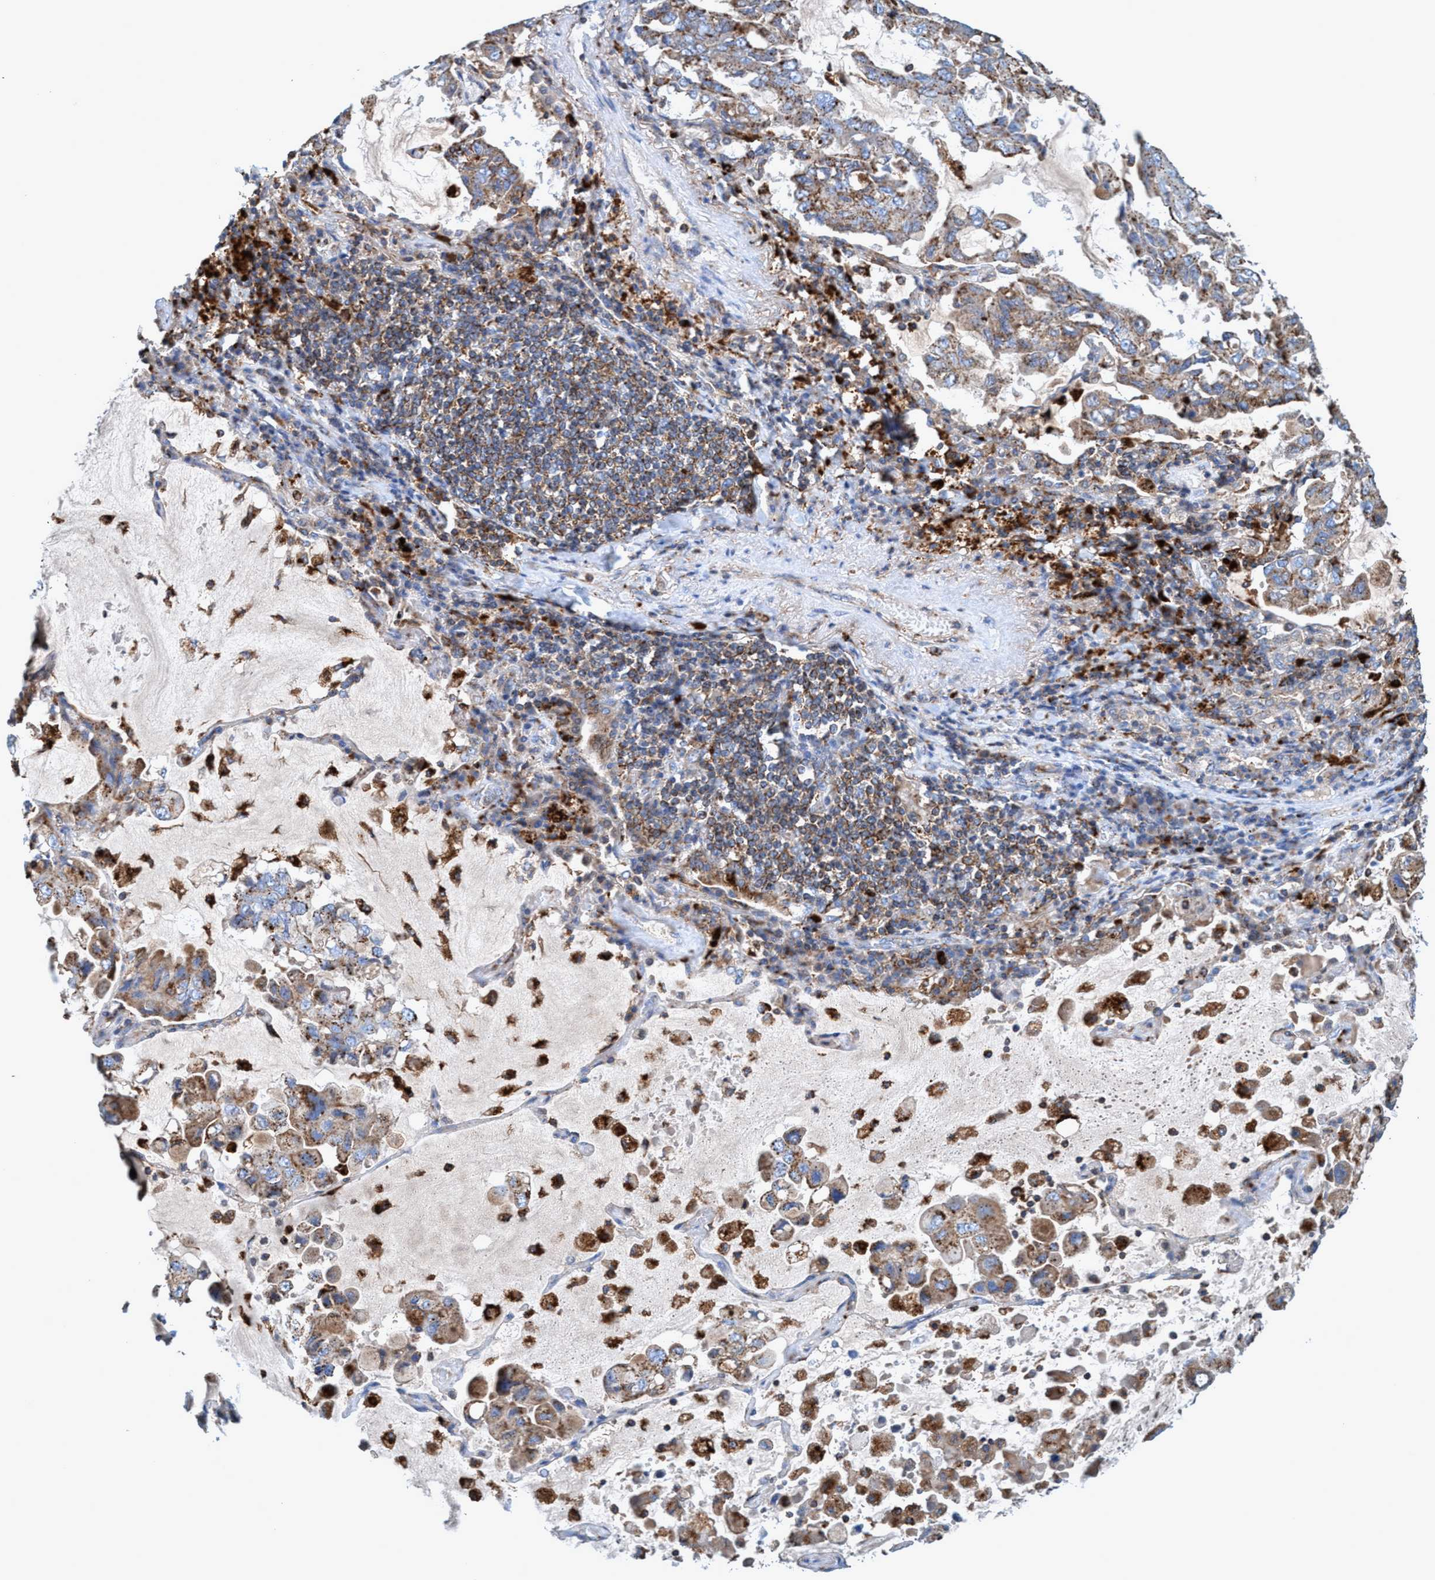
{"staining": {"intensity": "moderate", "quantity": ">75%", "location": "cytoplasmic/membranous"}, "tissue": "lung cancer", "cell_type": "Tumor cells", "image_type": "cancer", "snomed": [{"axis": "morphology", "description": "Adenocarcinoma, NOS"}, {"axis": "topography", "description": "Lung"}], "caption": "DAB immunohistochemical staining of lung adenocarcinoma demonstrates moderate cytoplasmic/membranous protein expression in about >75% of tumor cells. (Brightfield microscopy of DAB IHC at high magnification).", "gene": "TRIM65", "patient": {"sex": "male", "age": 64}}